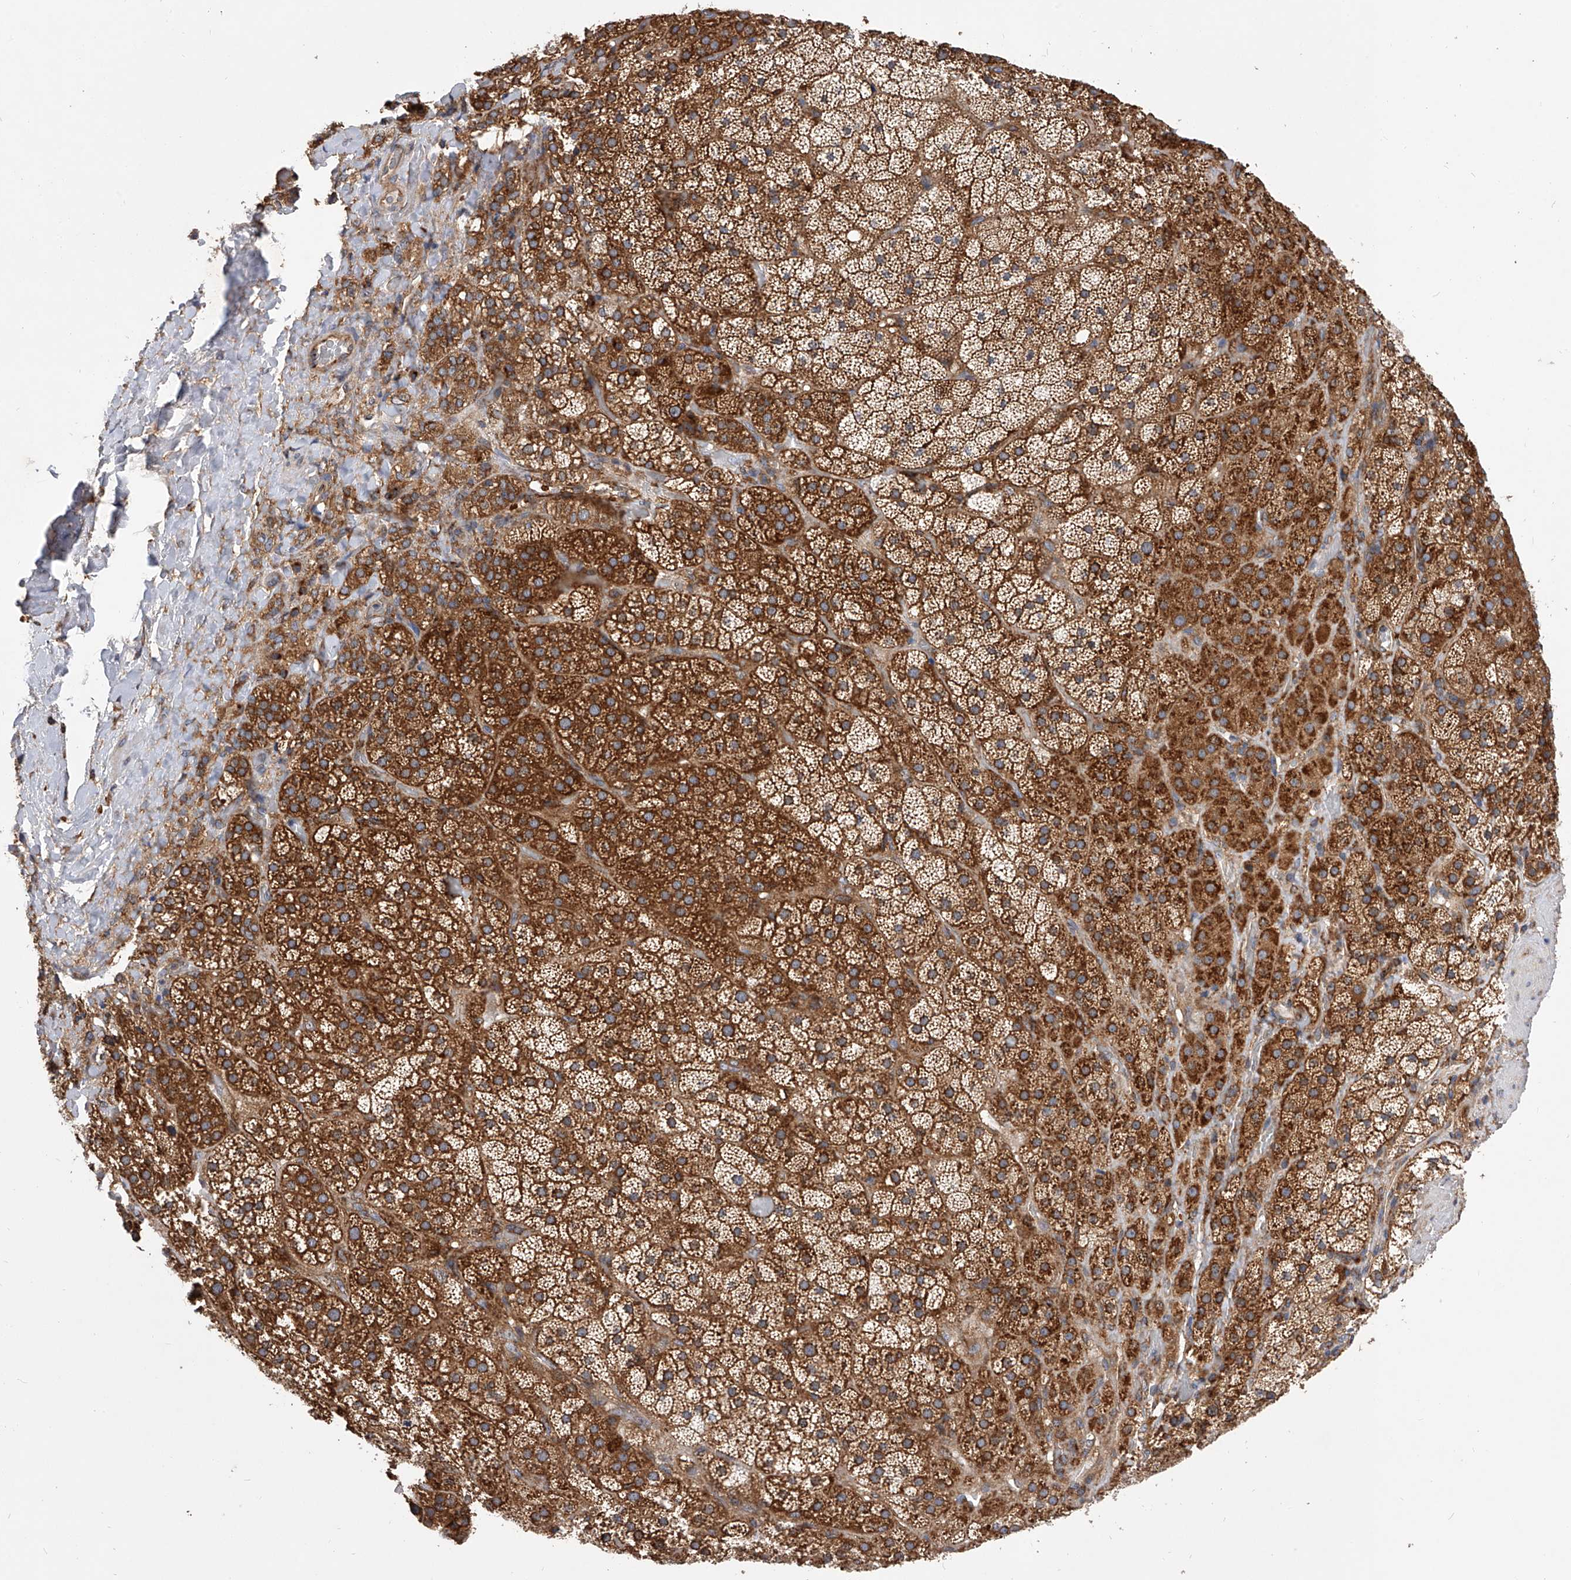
{"staining": {"intensity": "strong", "quantity": ">75%", "location": "cytoplasmic/membranous"}, "tissue": "adrenal gland", "cell_type": "Glandular cells", "image_type": "normal", "snomed": [{"axis": "morphology", "description": "Normal tissue, NOS"}, {"axis": "topography", "description": "Adrenal gland"}], "caption": "A brown stain shows strong cytoplasmic/membranous expression of a protein in glandular cells of unremarkable human adrenal gland.", "gene": "CFAP410", "patient": {"sex": "male", "age": 57}}